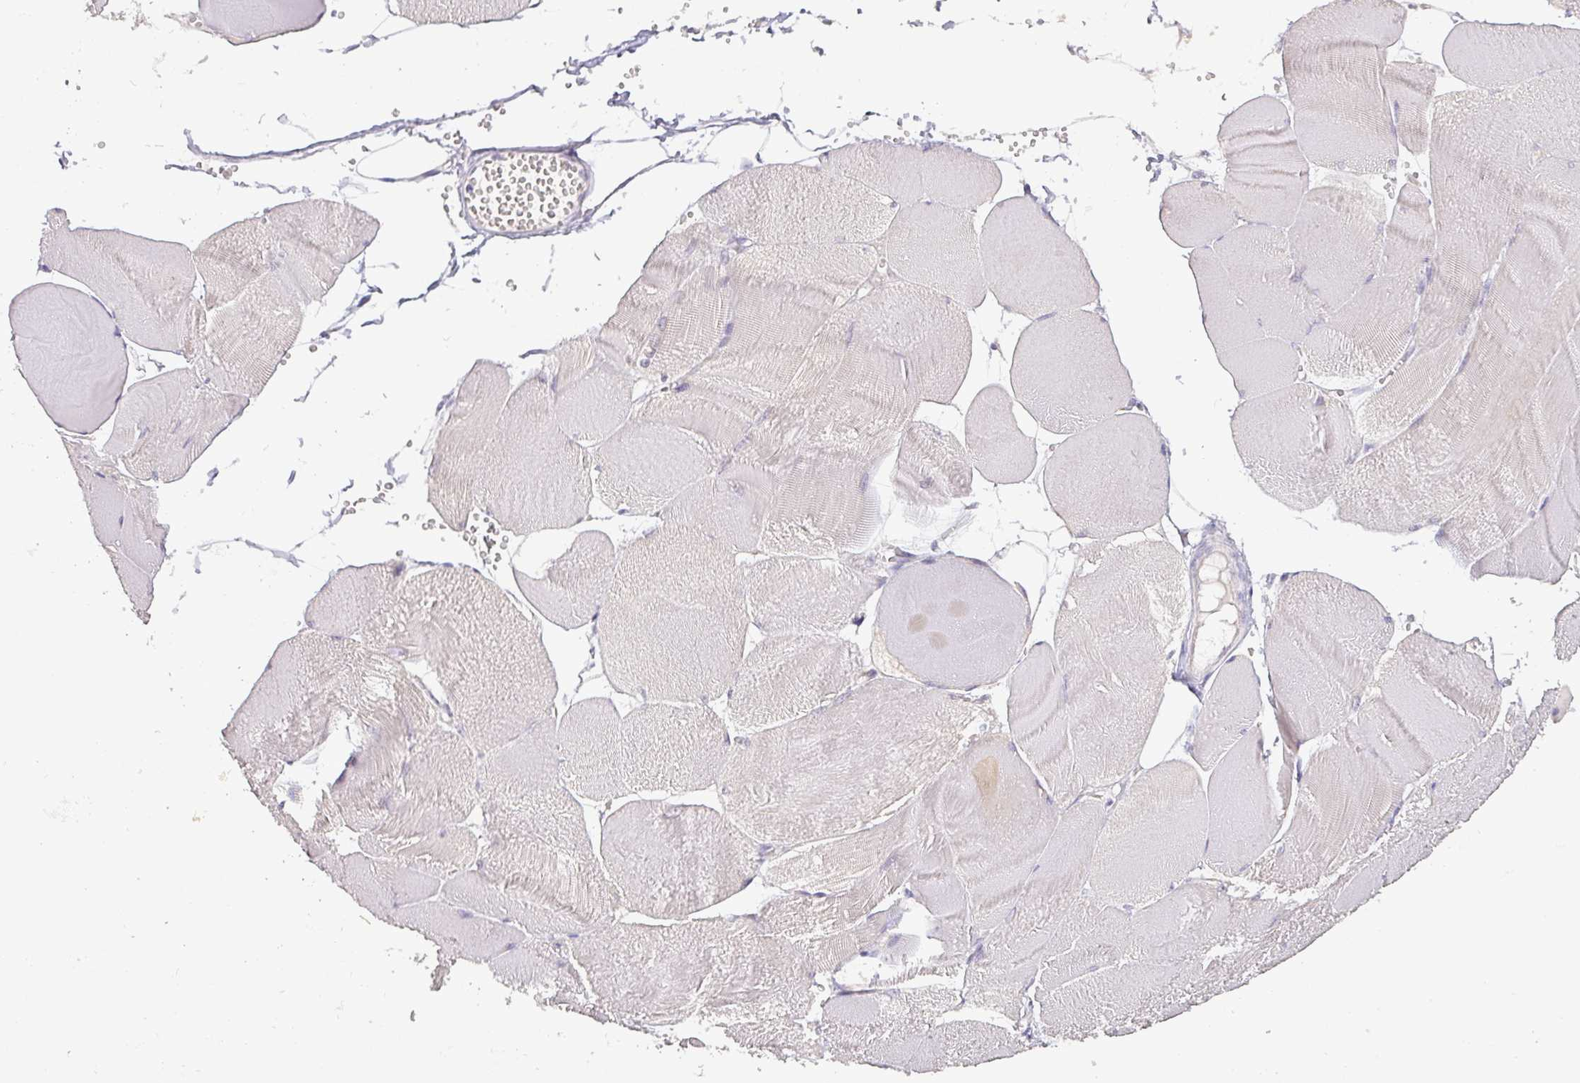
{"staining": {"intensity": "negative", "quantity": "none", "location": "none"}, "tissue": "skeletal muscle", "cell_type": "Myocytes", "image_type": "normal", "snomed": [{"axis": "morphology", "description": "Normal tissue, NOS"}, {"axis": "morphology", "description": "Basal cell carcinoma"}, {"axis": "topography", "description": "Skeletal muscle"}], "caption": "Immunohistochemistry (IHC) micrograph of normal skeletal muscle: human skeletal muscle stained with DAB (3,3'-diaminobenzidine) reveals no significant protein positivity in myocytes.", "gene": "DRD5", "patient": {"sex": "female", "age": 64}}